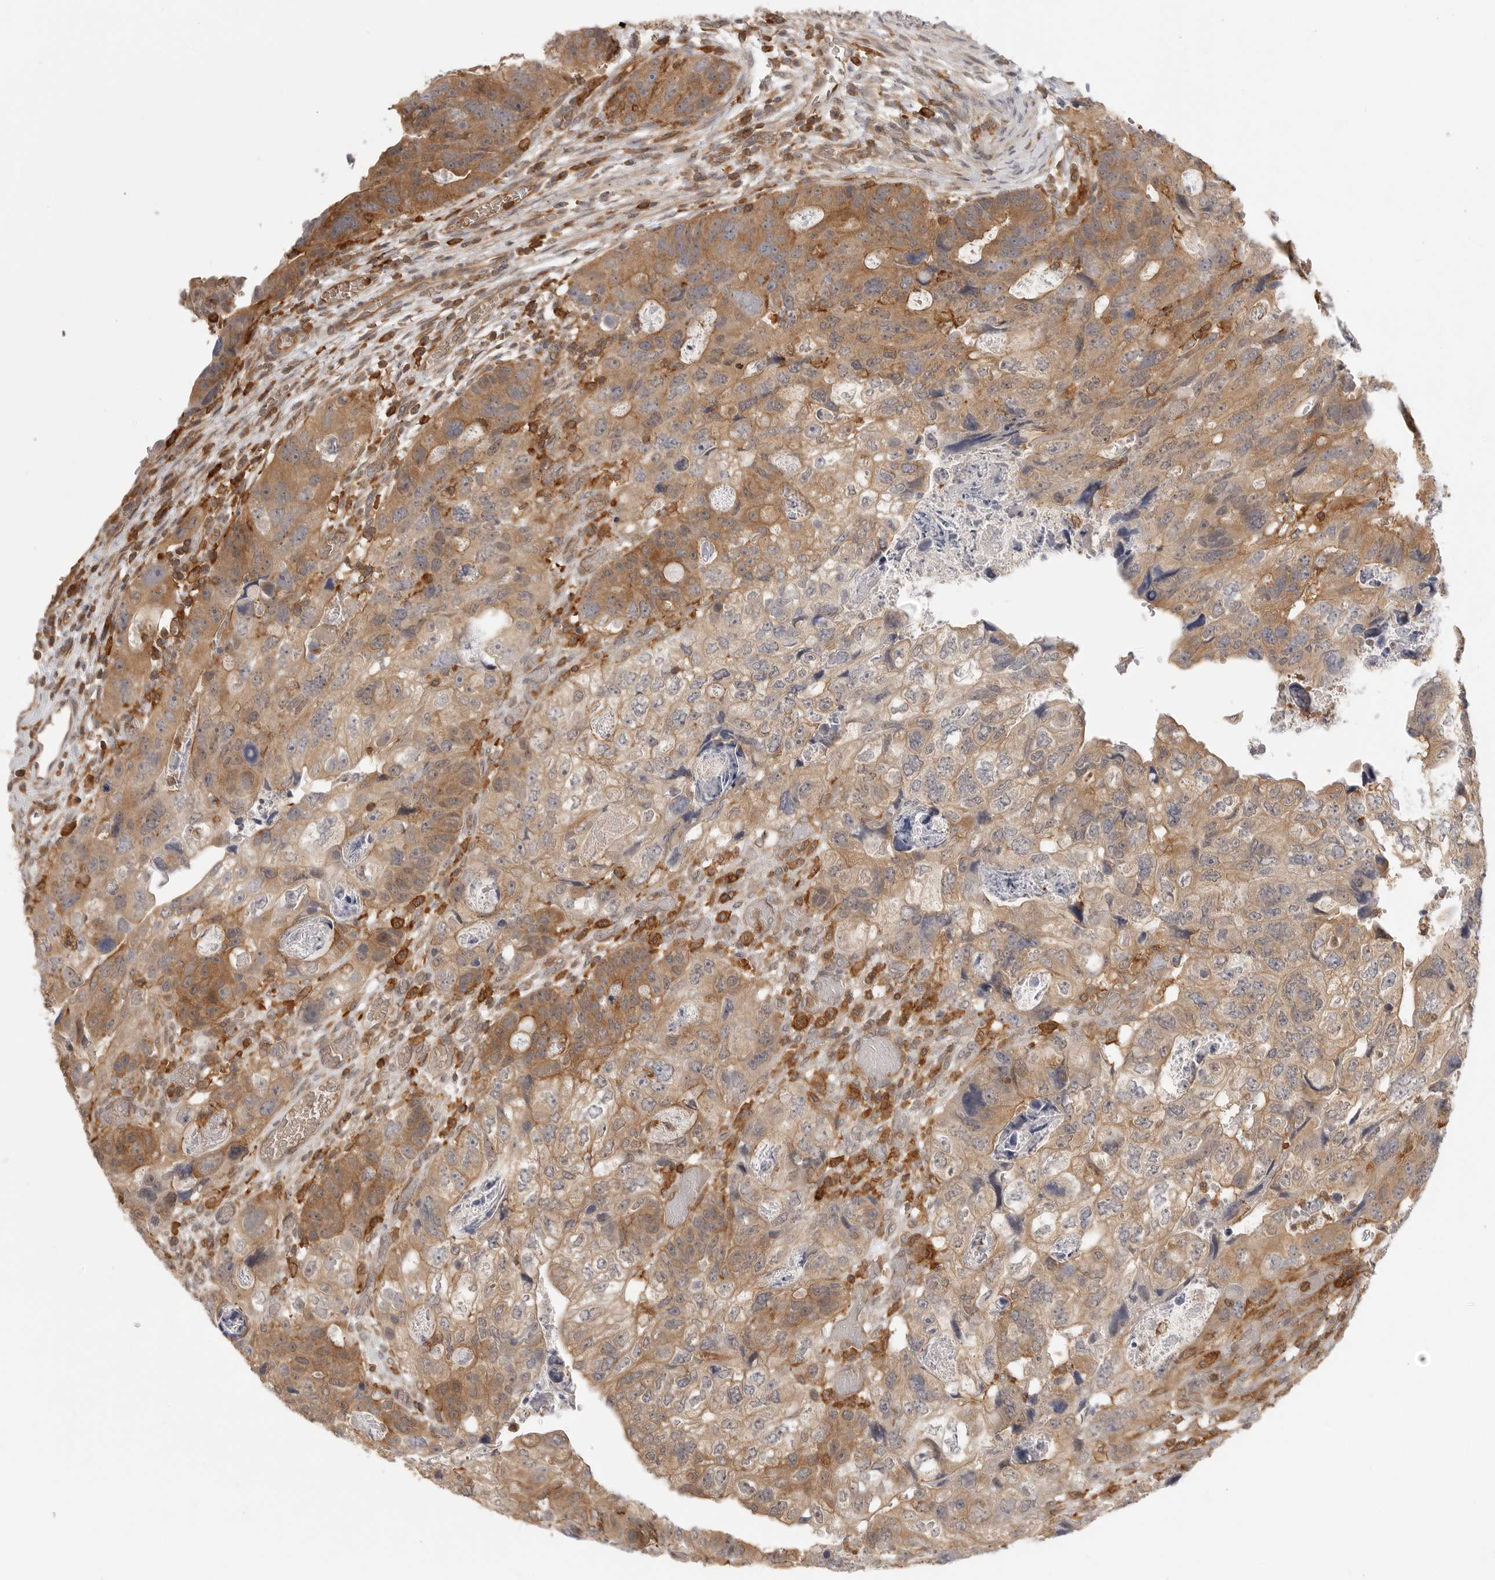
{"staining": {"intensity": "moderate", "quantity": ">75%", "location": "cytoplasmic/membranous"}, "tissue": "colorectal cancer", "cell_type": "Tumor cells", "image_type": "cancer", "snomed": [{"axis": "morphology", "description": "Adenocarcinoma, NOS"}, {"axis": "topography", "description": "Rectum"}], "caption": "Protein expression analysis of human colorectal cancer (adenocarcinoma) reveals moderate cytoplasmic/membranous expression in approximately >75% of tumor cells. The protein is shown in brown color, while the nuclei are stained blue.", "gene": "DBNL", "patient": {"sex": "male", "age": 59}}